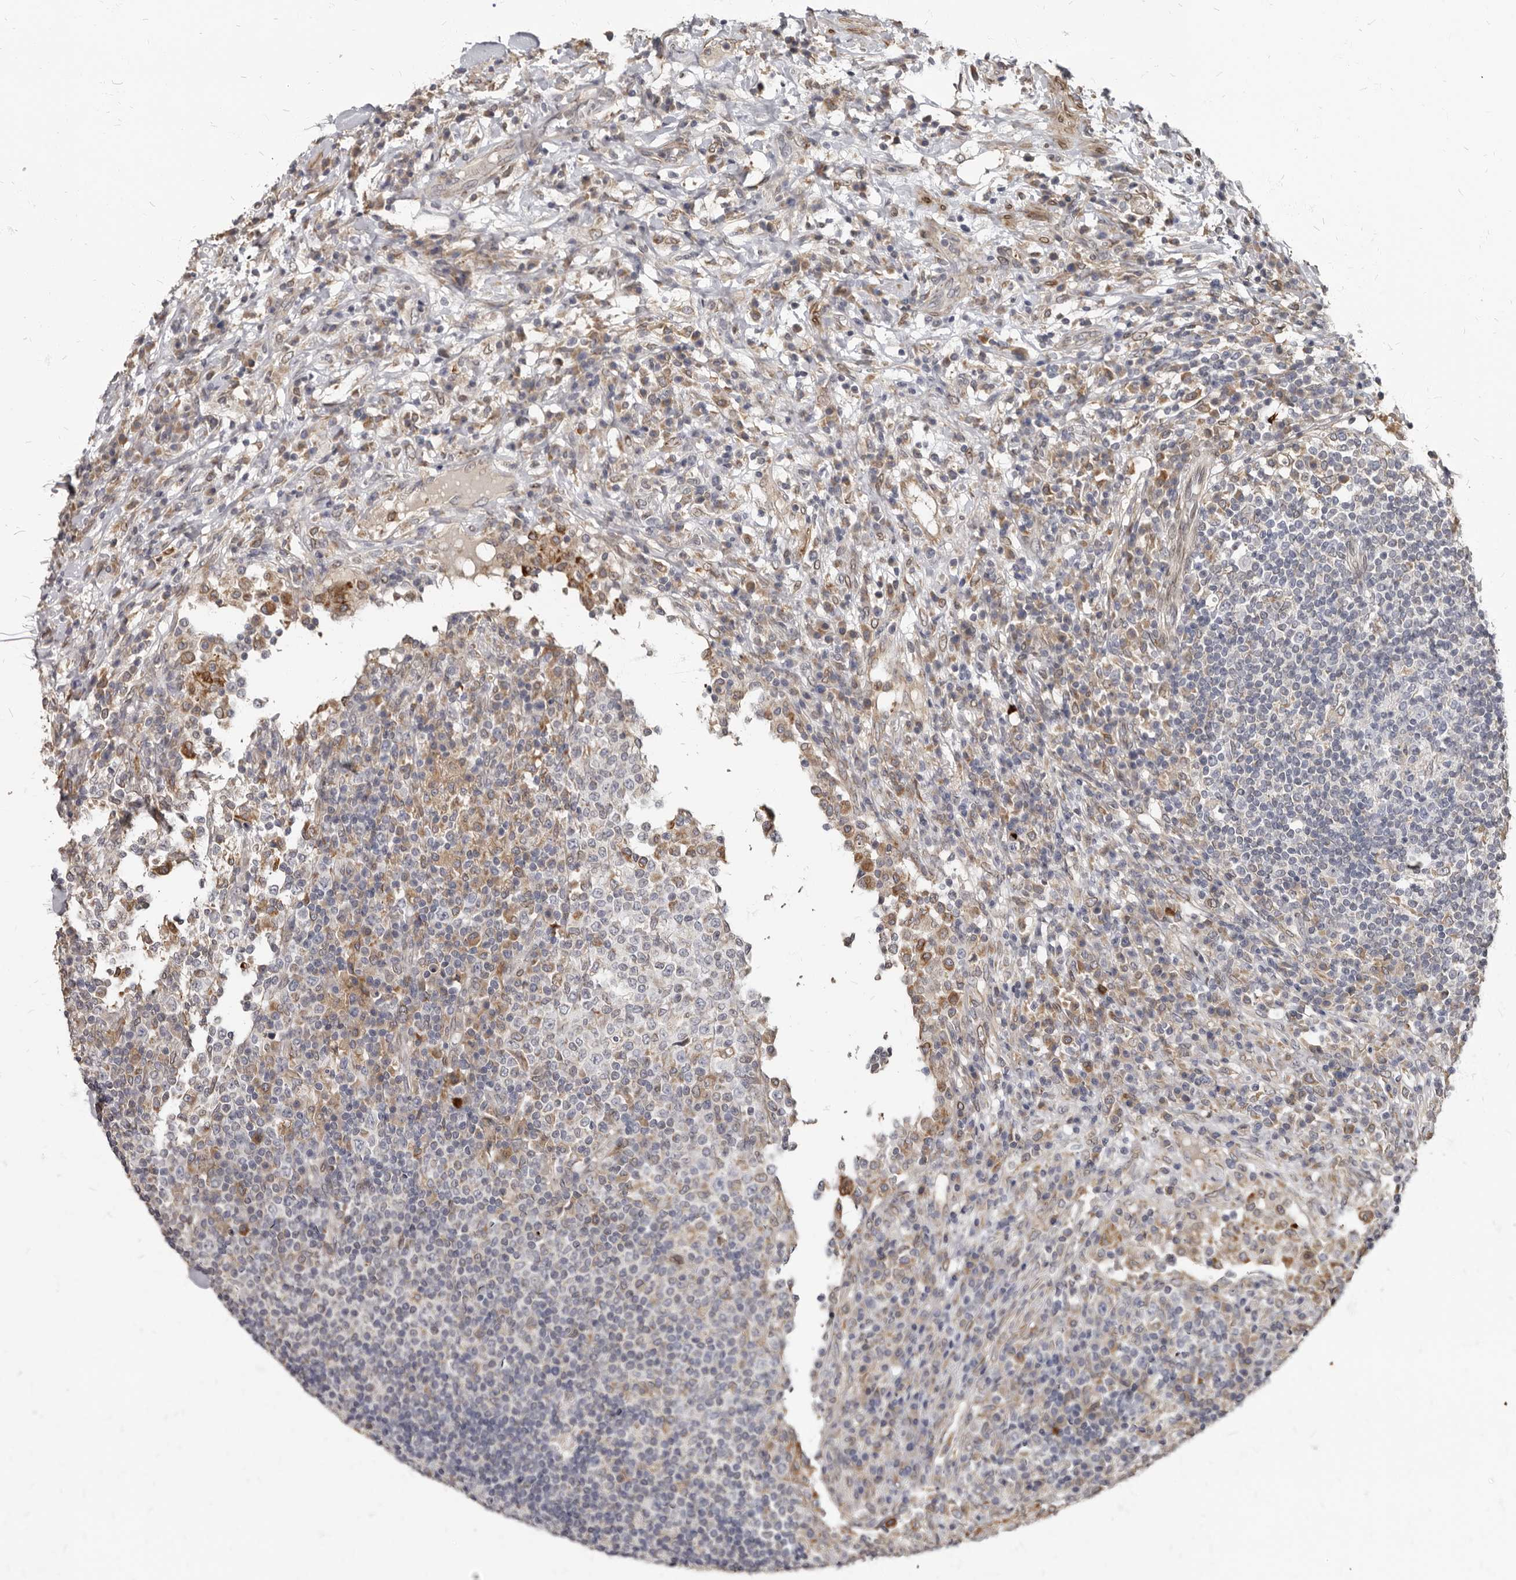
{"staining": {"intensity": "negative", "quantity": "none", "location": "none"}, "tissue": "lymph node", "cell_type": "Germinal center cells", "image_type": "normal", "snomed": [{"axis": "morphology", "description": "Normal tissue, NOS"}, {"axis": "topography", "description": "Lymph node"}], "caption": "This photomicrograph is of benign lymph node stained with immunohistochemistry (IHC) to label a protein in brown with the nuclei are counter-stained blue. There is no positivity in germinal center cells.", "gene": "MRGPRF", "patient": {"sex": "female", "age": 53}}